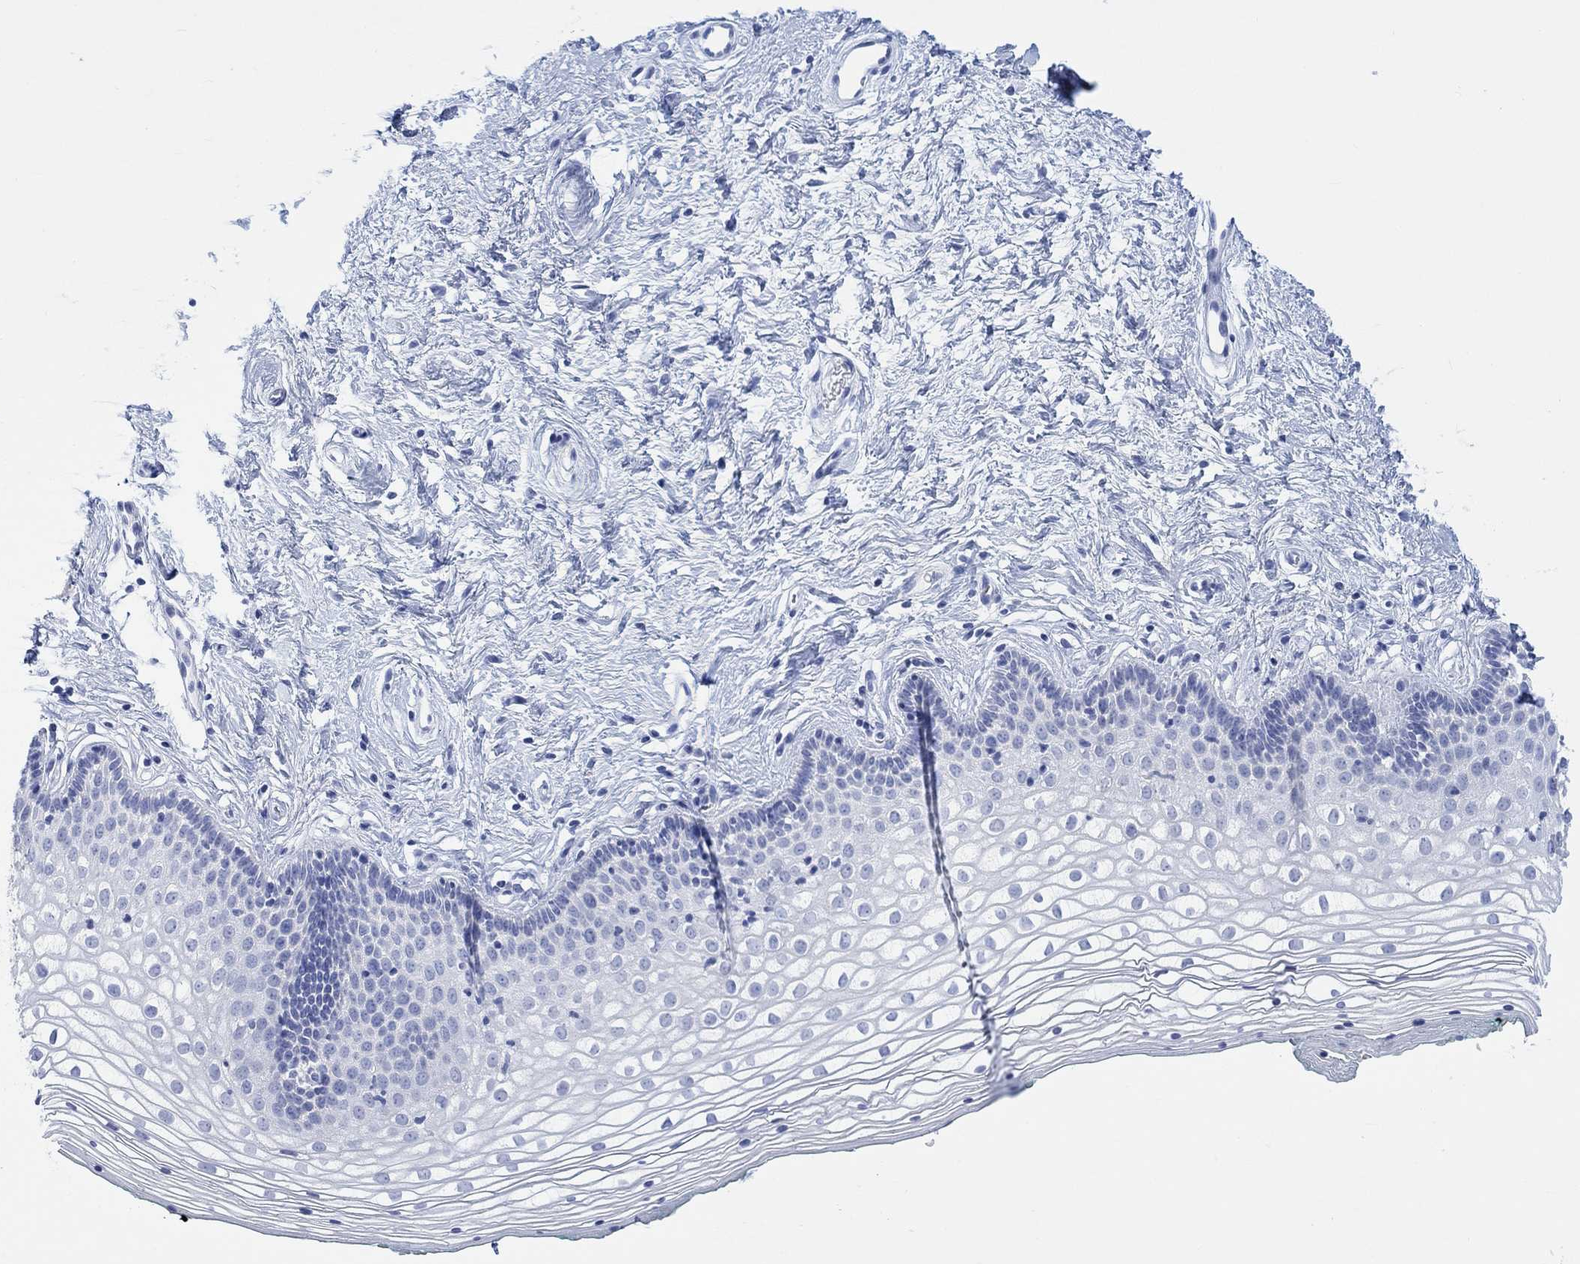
{"staining": {"intensity": "negative", "quantity": "none", "location": "none"}, "tissue": "vagina", "cell_type": "Squamous epithelial cells", "image_type": "normal", "snomed": [{"axis": "morphology", "description": "Normal tissue, NOS"}, {"axis": "topography", "description": "Vagina"}], "caption": "High magnification brightfield microscopy of benign vagina stained with DAB (3,3'-diaminobenzidine) (brown) and counterstained with hematoxylin (blue): squamous epithelial cells show no significant expression. (DAB (3,3'-diaminobenzidine) immunohistochemistry, high magnification).", "gene": "CALCA", "patient": {"sex": "female", "age": 36}}